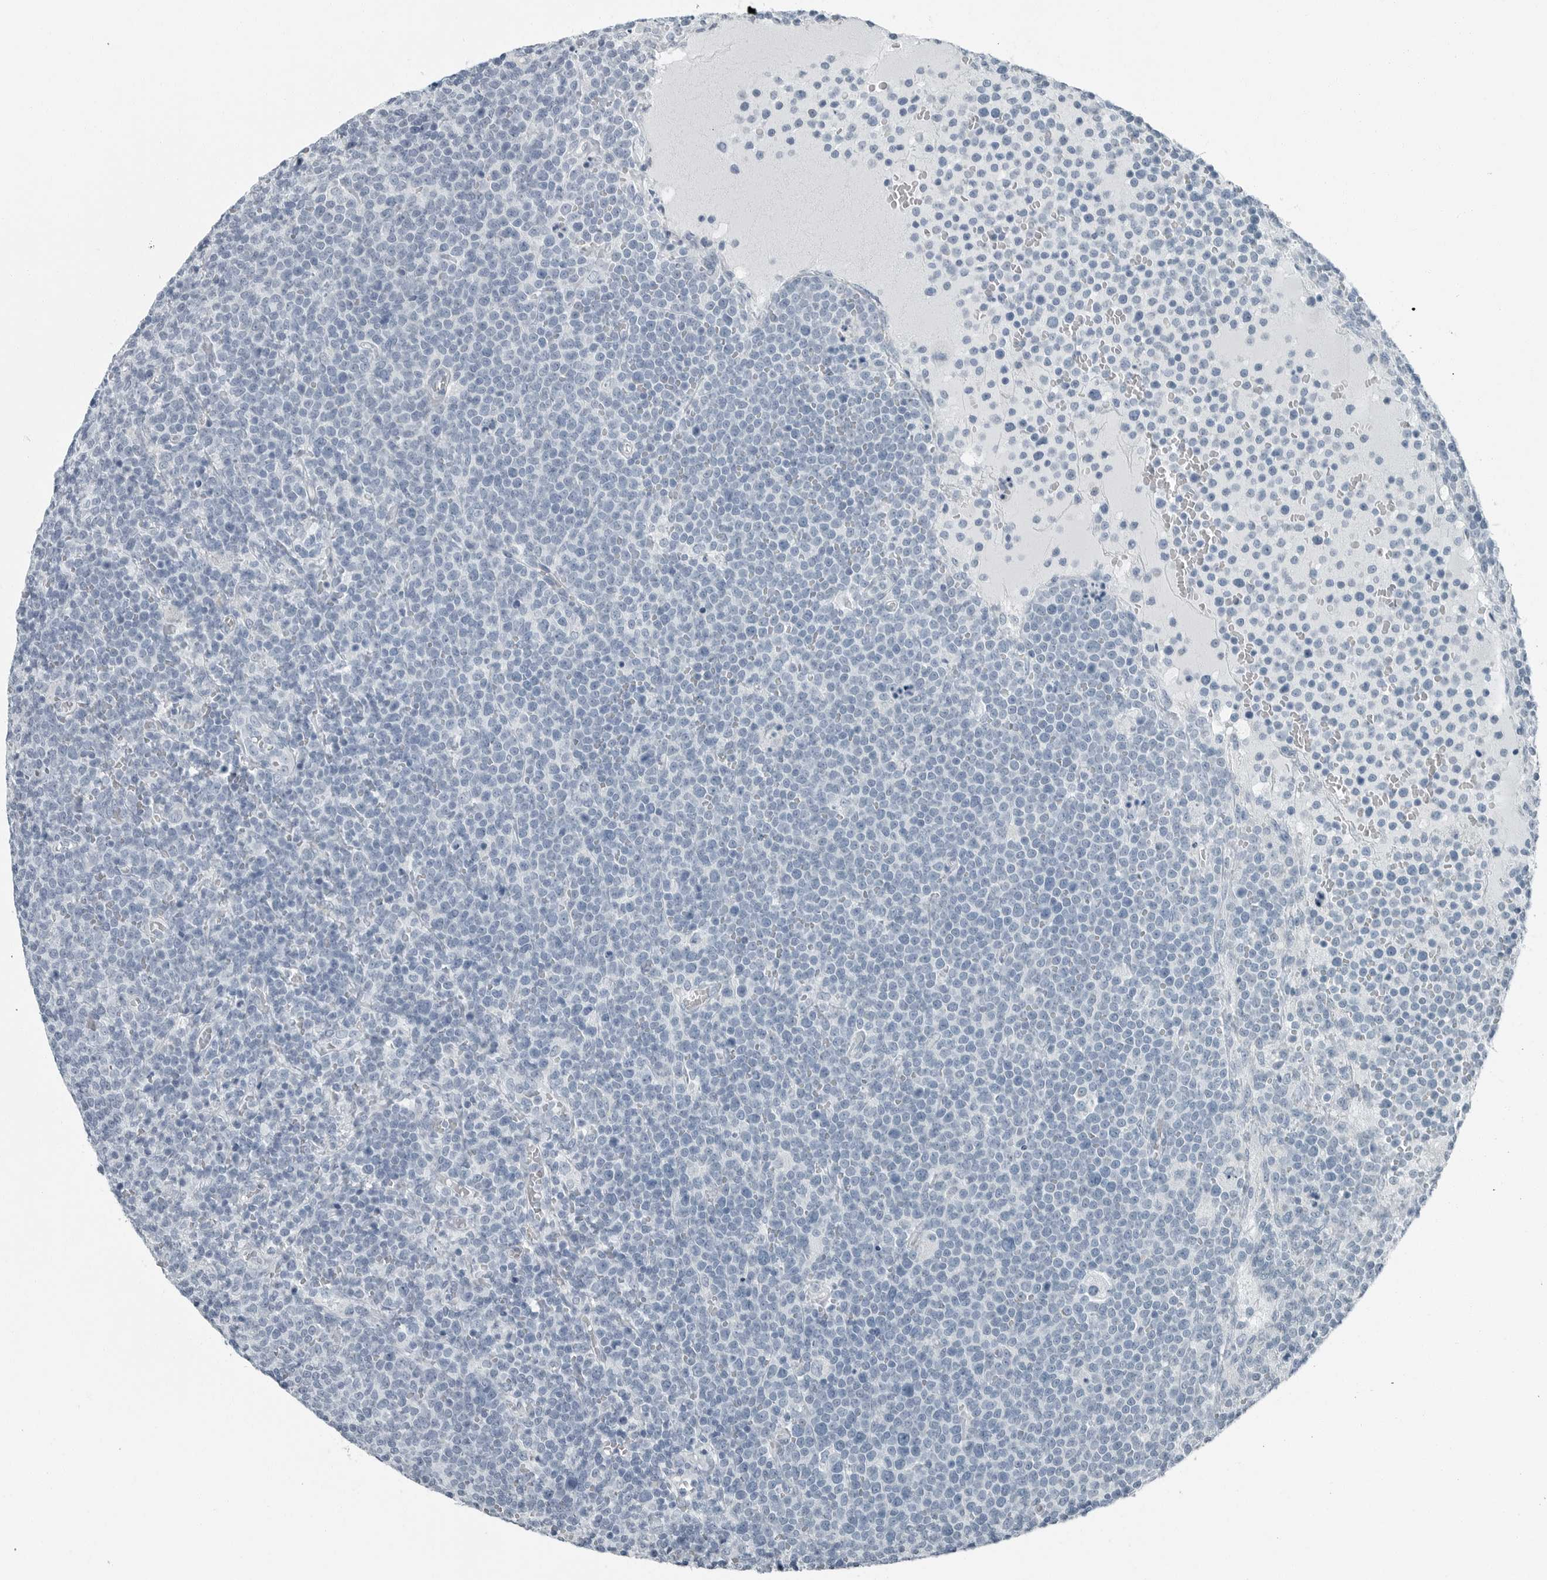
{"staining": {"intensity": "negative", "quantity": "none", "location": "none"}, "tissue": "lymphoma", "cell_type": "Tumor cells", "image_type": "cancer", "snomed": [{"axis": "morphology", "description": "Malignant lymphoma, non-Hodgkin's type, High grade"}, {"axis": "topography", "description": "Lymph node"}], "caption": "A micrograph of human lymphoma is negative for staining in tumor cells. The staining is performed using DAB brown chromogen with nuclei counter-stained in using hematoxylin.", "gene": "ZPBP2", "patient": {"sex": "male", "age": 61}}